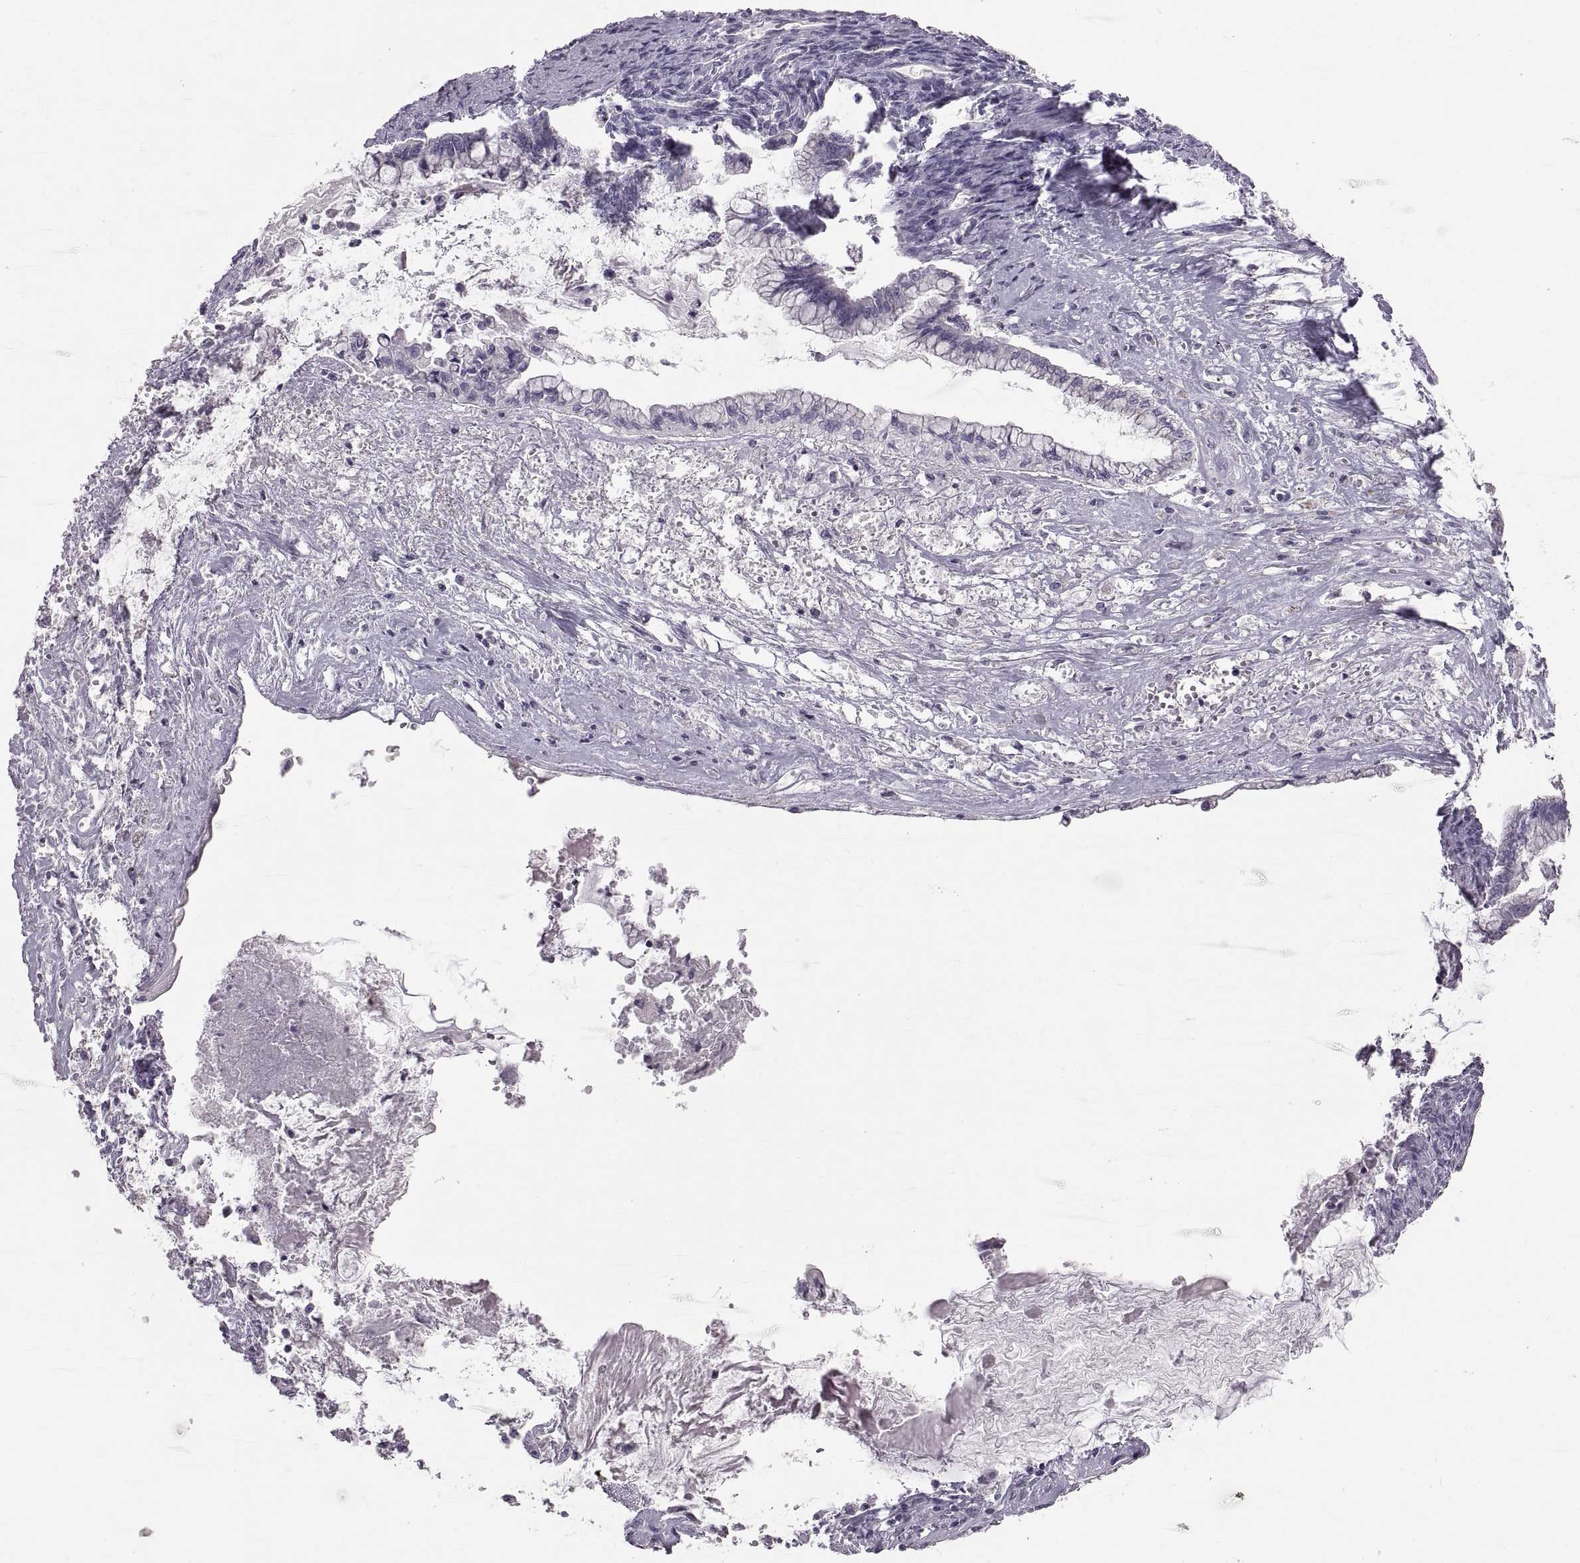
{"staining": {"intensity": "negative", "quantity": "none", "location": "none"}, "tissue": "ovarian cancer", "cell_type": "Tumor cells", "image_type": "cancer", "snomed": [{"axis": "morphology", "description": "Cystadenocarcinoma, mucinous, NOS"}, {"axis": "topography", "description": "Ovary"}], "caption": "High power microscopy photomicrograph of an immunohistochemistry photomicrograph of mucinous cystadenocarcinoma (ovarian), revealing no significant staining in tumor cells.", "gene": "WBP2NL", "patient": {"sex": "female", "age": 67}}